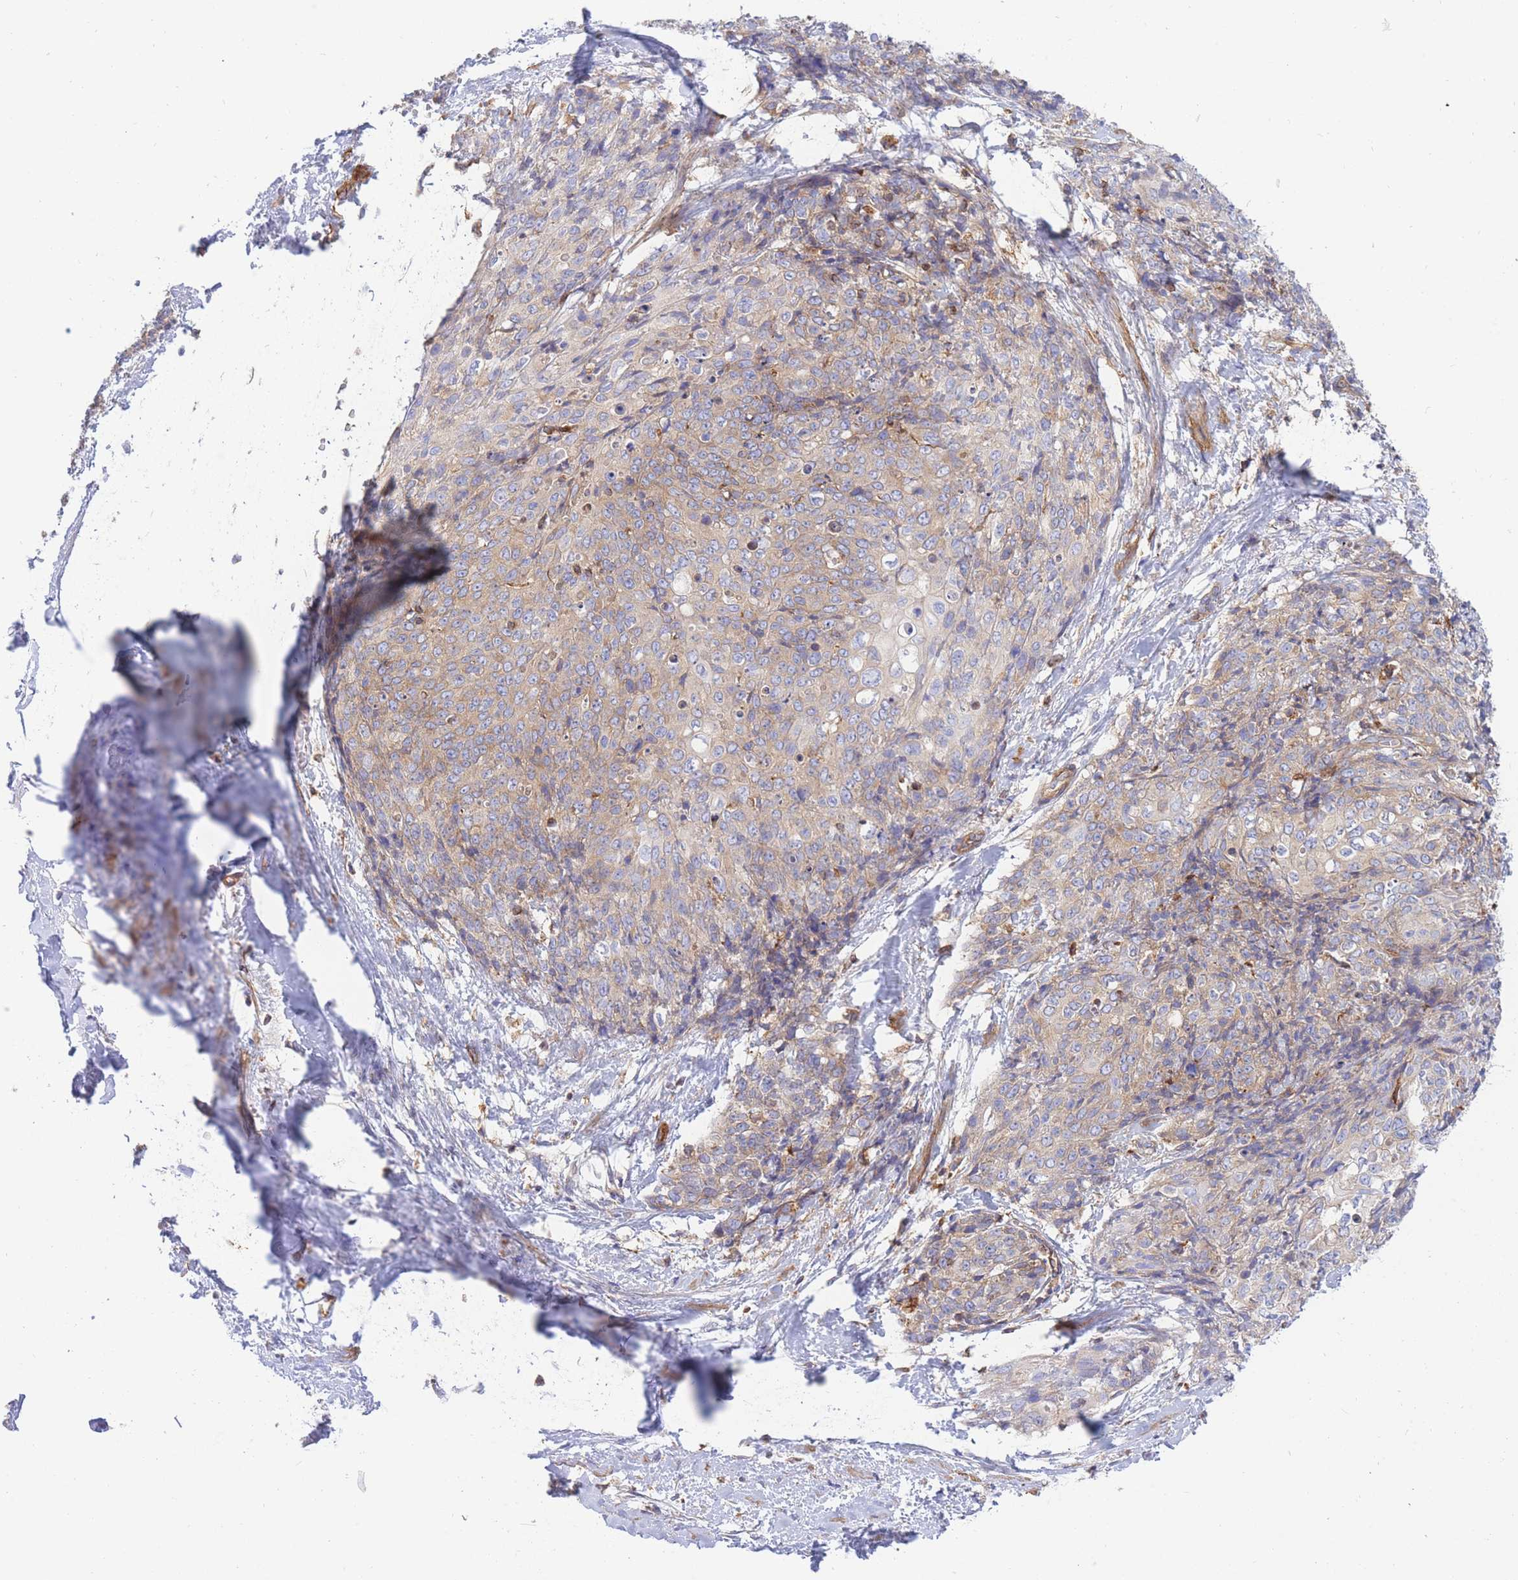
{"staining": {"intensity": "weak", "quantity": "25%-75%", "location": "cytoplasmic/membranous"}, "tissue": "skin cancer", "cell_type": "Tumor cells", "image_type": "cancer", "snomed": [{"axis": "morphology", "description": "Squamous cell carcinoma, NOS"}, {"axis": "topography", "description": "Skin"}, {"axis": "topography", "description": "Vulva"}], "caption": "An image of skin cancer stained for a protein reveals weak cytoplasmic/membranous brown staining in tumor cells.", "gene": "REM1", "patient": {"sex": "female", "age": 85}}